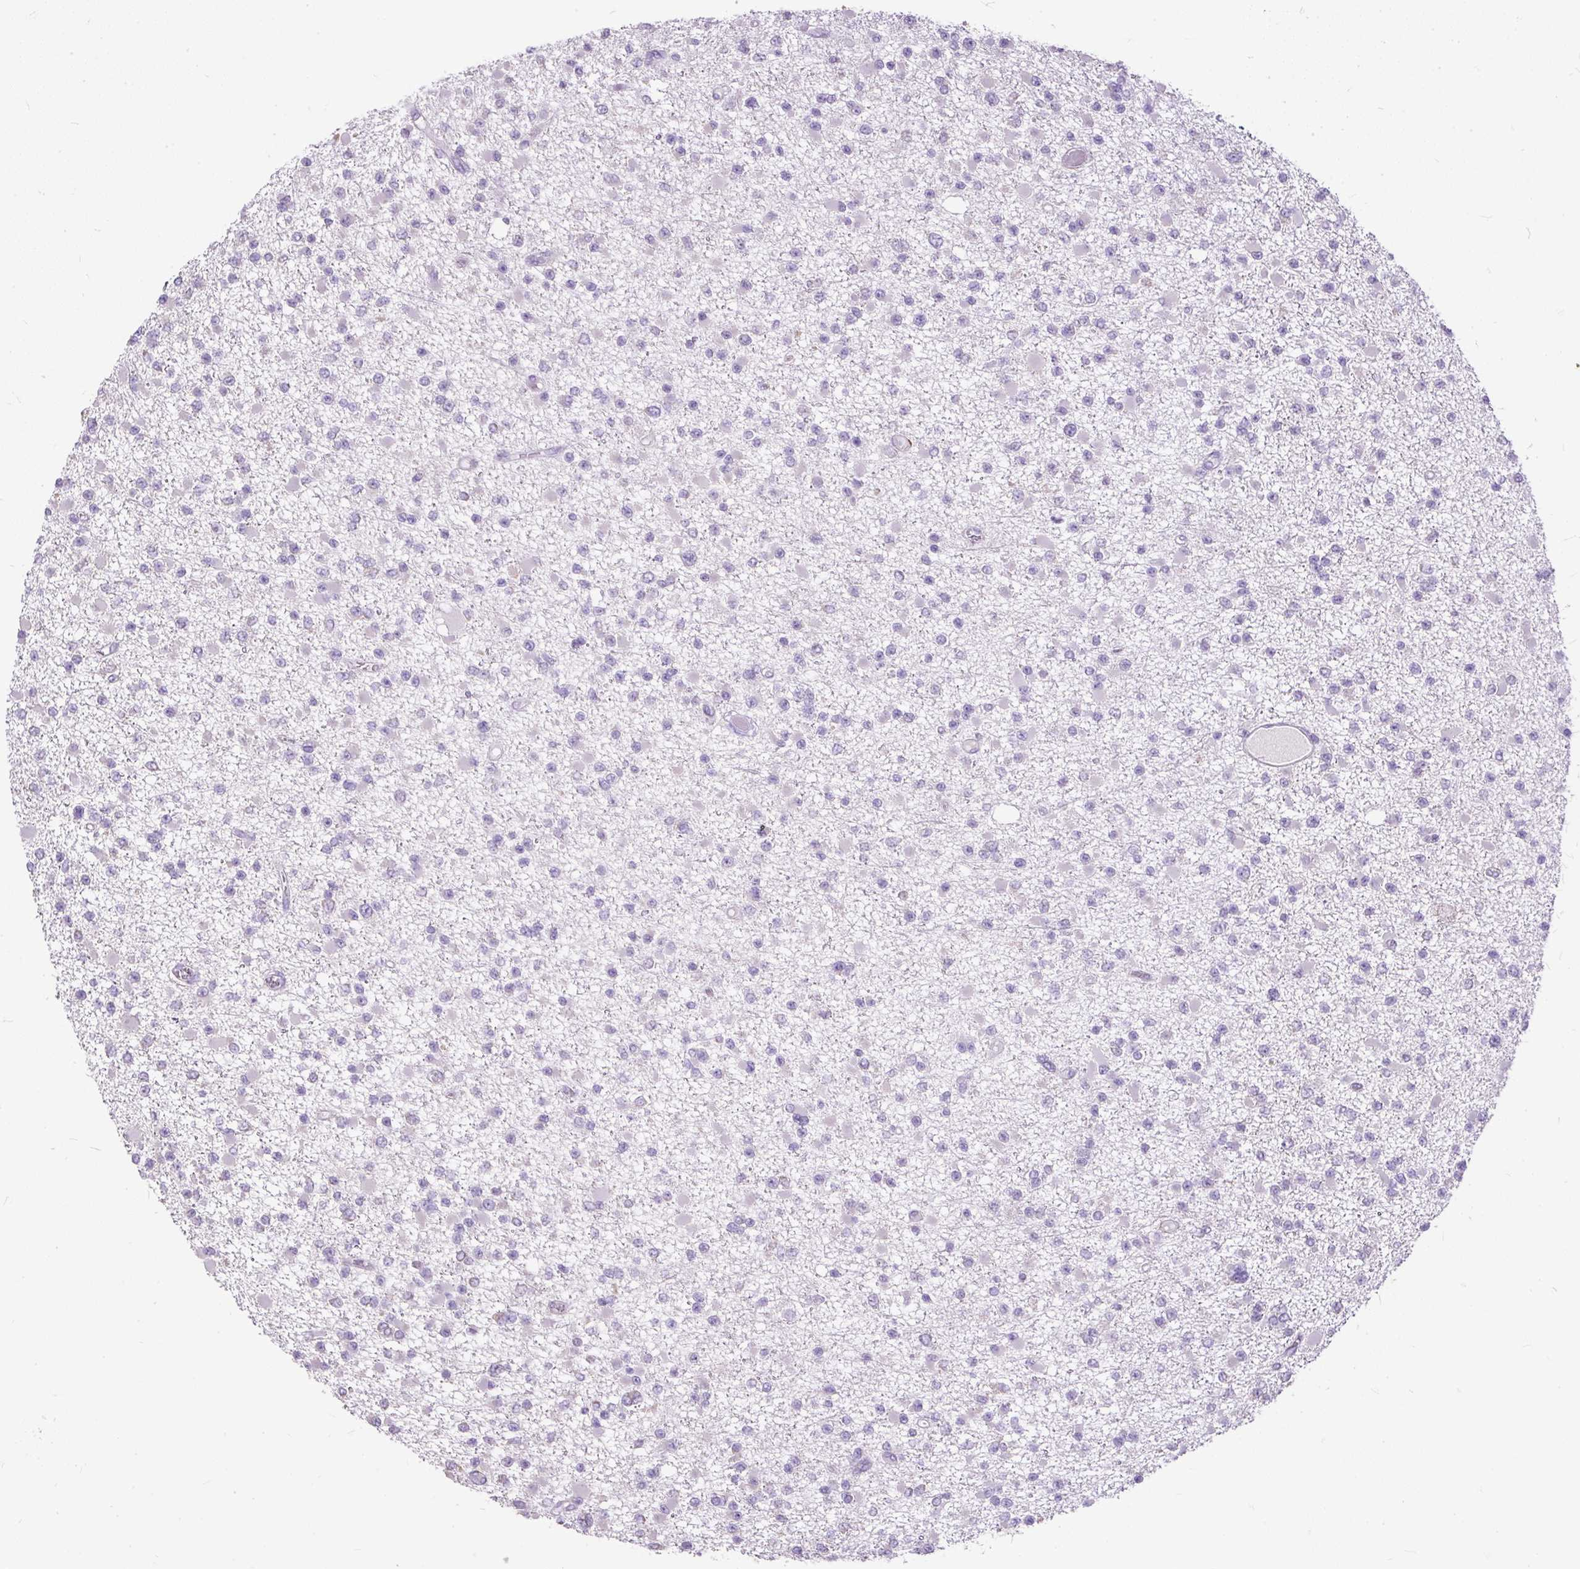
{"staining": {"intensity": "negative", "quantity": "none", "location": "none"}, "tissue": "glioma", "cell_type": "Tumor cells", "image_type": "cancer", "snomed": [{"axis": "morphology", "description": "Glioma, malignant, Low grade"}, {"axis": "topography", "description": "Brain"}], "caption": "Immunohistochemical staining of human malignant glioma (low-grade) demonstrates no significant expression in tumor cells.", "gene": "GBX1", "patient": {"sex": "female", "age": 22}}